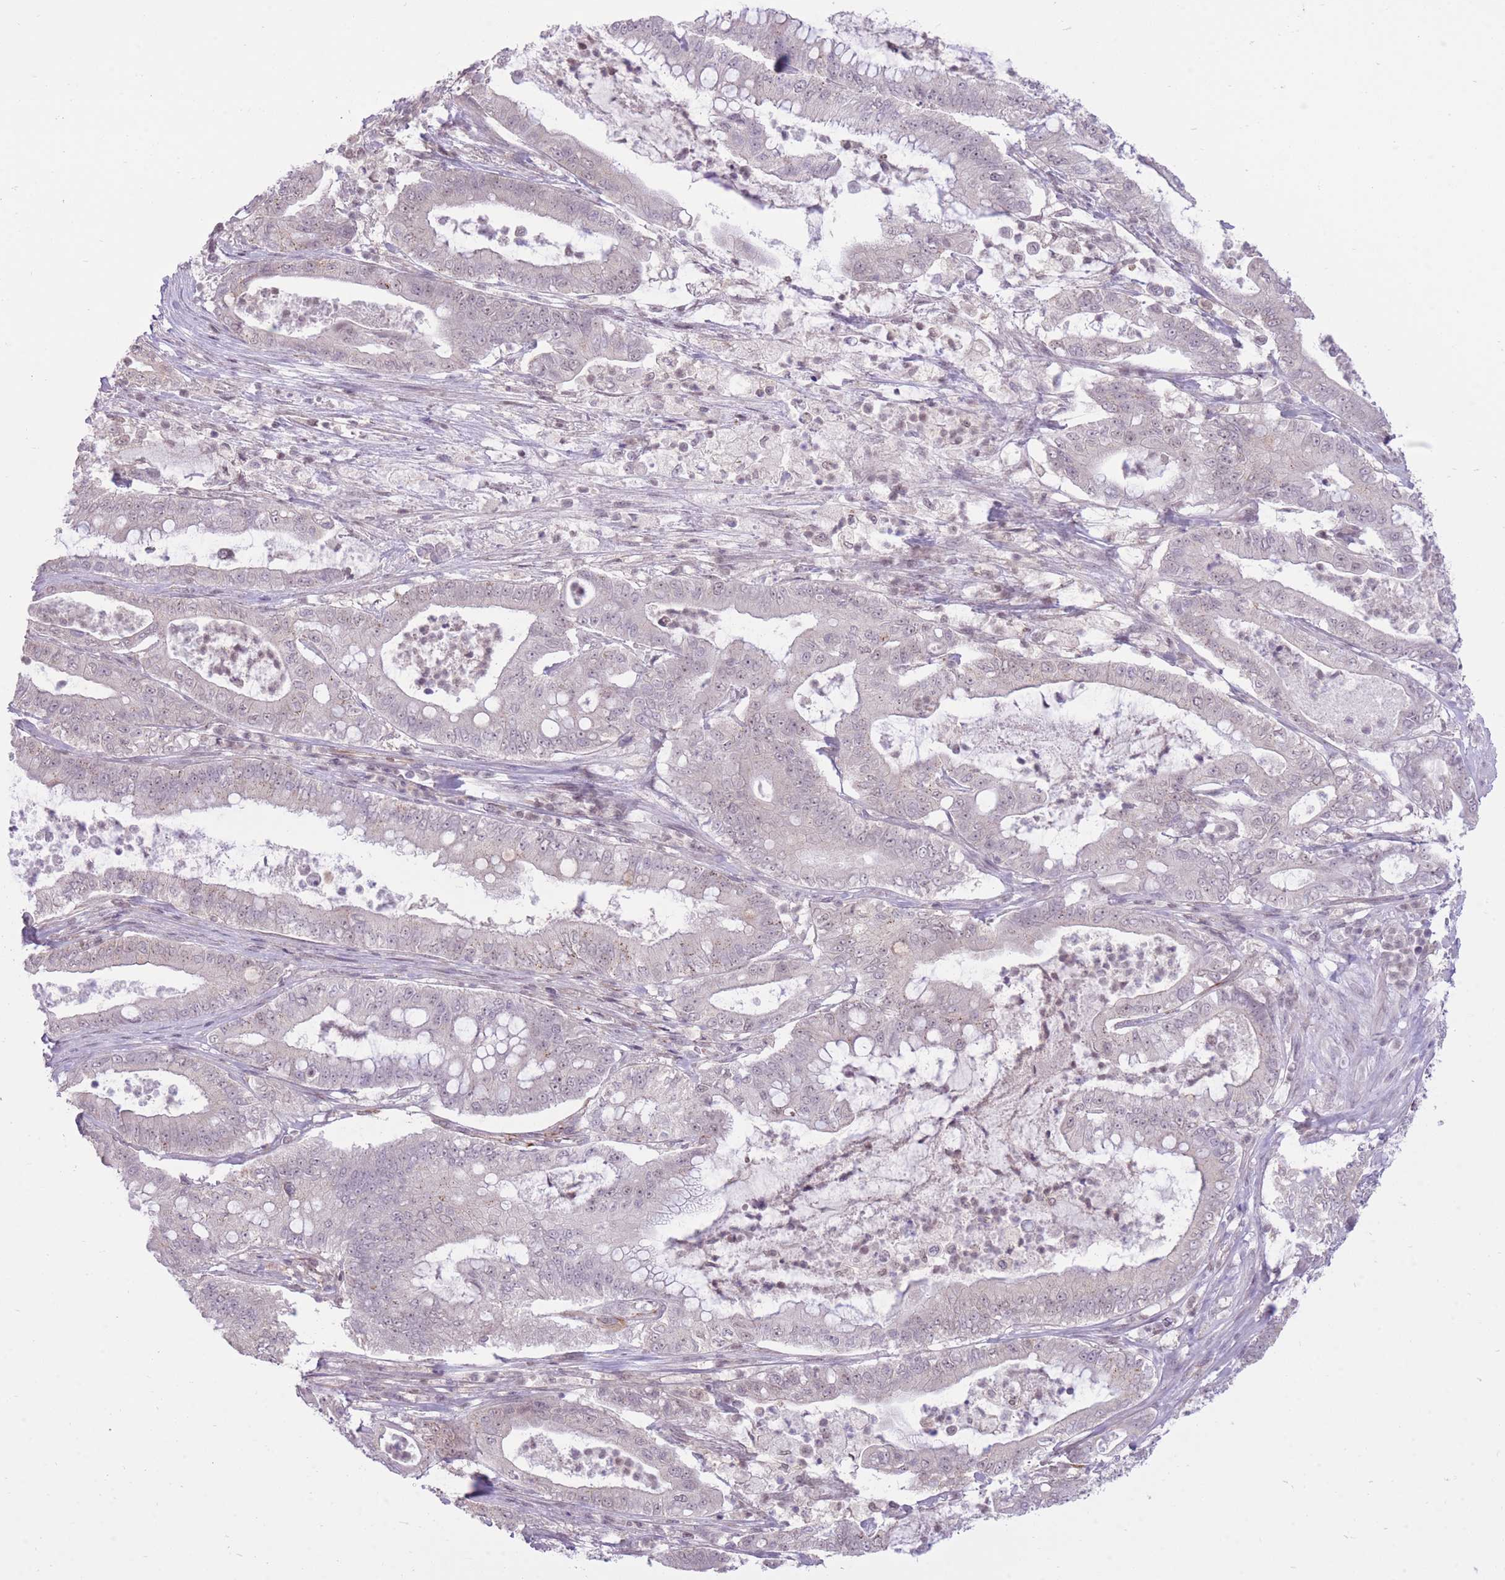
{"staining": {"intensity": "weak", "quantity": "25%-75%", "location": "nuclear"}, "tissue": "pancreatic cancer", "cell_type": "Tumor cells", "image_type": "cancer", "snomed": [{"axis": "morphology", "description": "Adenocarcinoma, NOS"}, {"axis": "topography", "description": "Pancreas"}], "caption": "The micrograph reveals a brown stain indicating the presence of a protein in the nuclear of tumor cells in pancreatic cancer.", "gene": "ELL", "patient": {"sex": "male", "age": 71}}